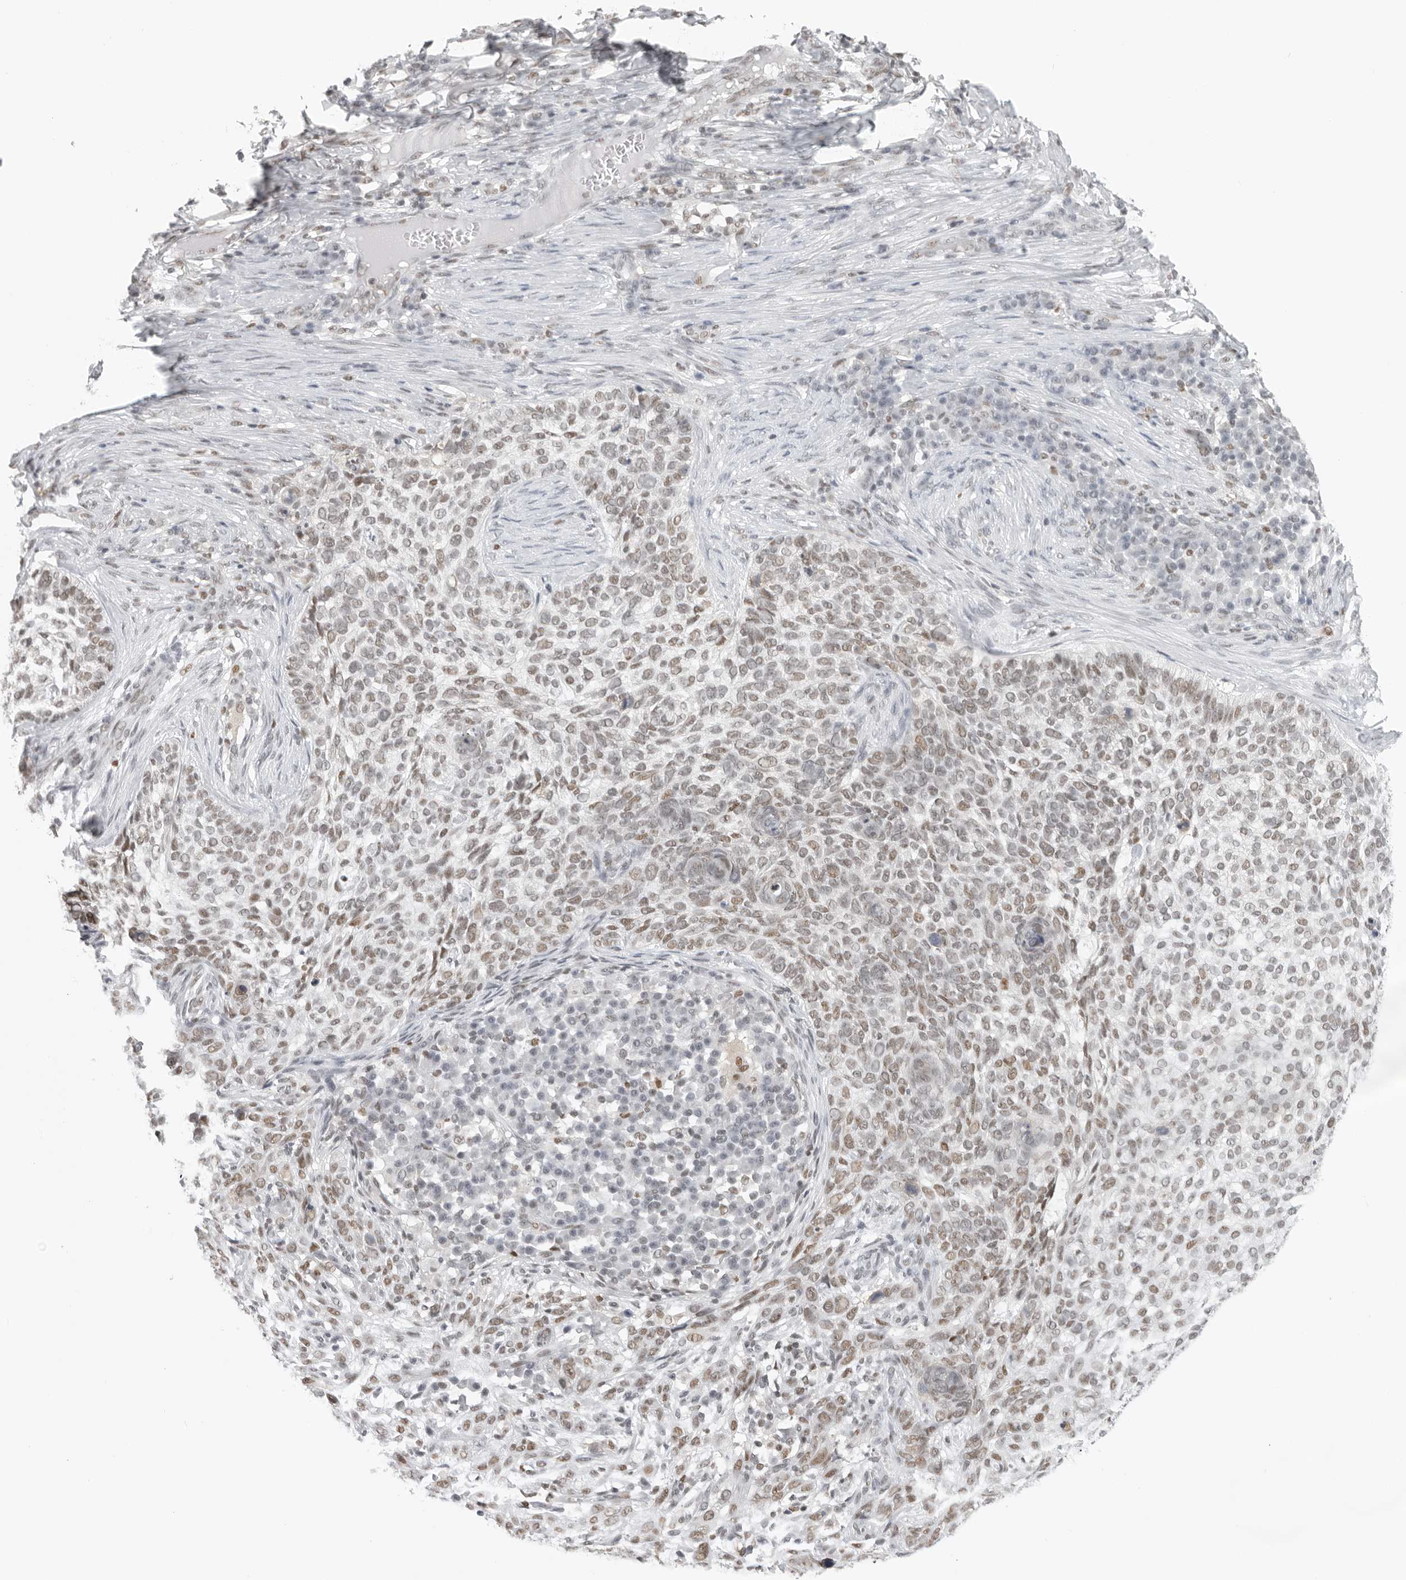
{"staining": {"intensity": "moderate", "quantity": "25%-75%", "location": "nuclear"}, "tissue": "skin cancer", "cell_type": "Tumor cells", "image_type": "cancer", "snomed": [{"axis": "morphology", "description": "Basal cell carcinoma"}, {"axis": "topography", "description": "Skin"}], "caption": "Immunohistochemistry micrograph of neoplastic tissue: human skin cancer (basal cell carcinoma) stained using immunohistochemistry shows medium levels of moderate protein expression localized specifically in the nuclear of tumor cells, appearing as a nuclear brown color.", "gene": "RPA2", "patient": {"sex": "female", "age": 64}}